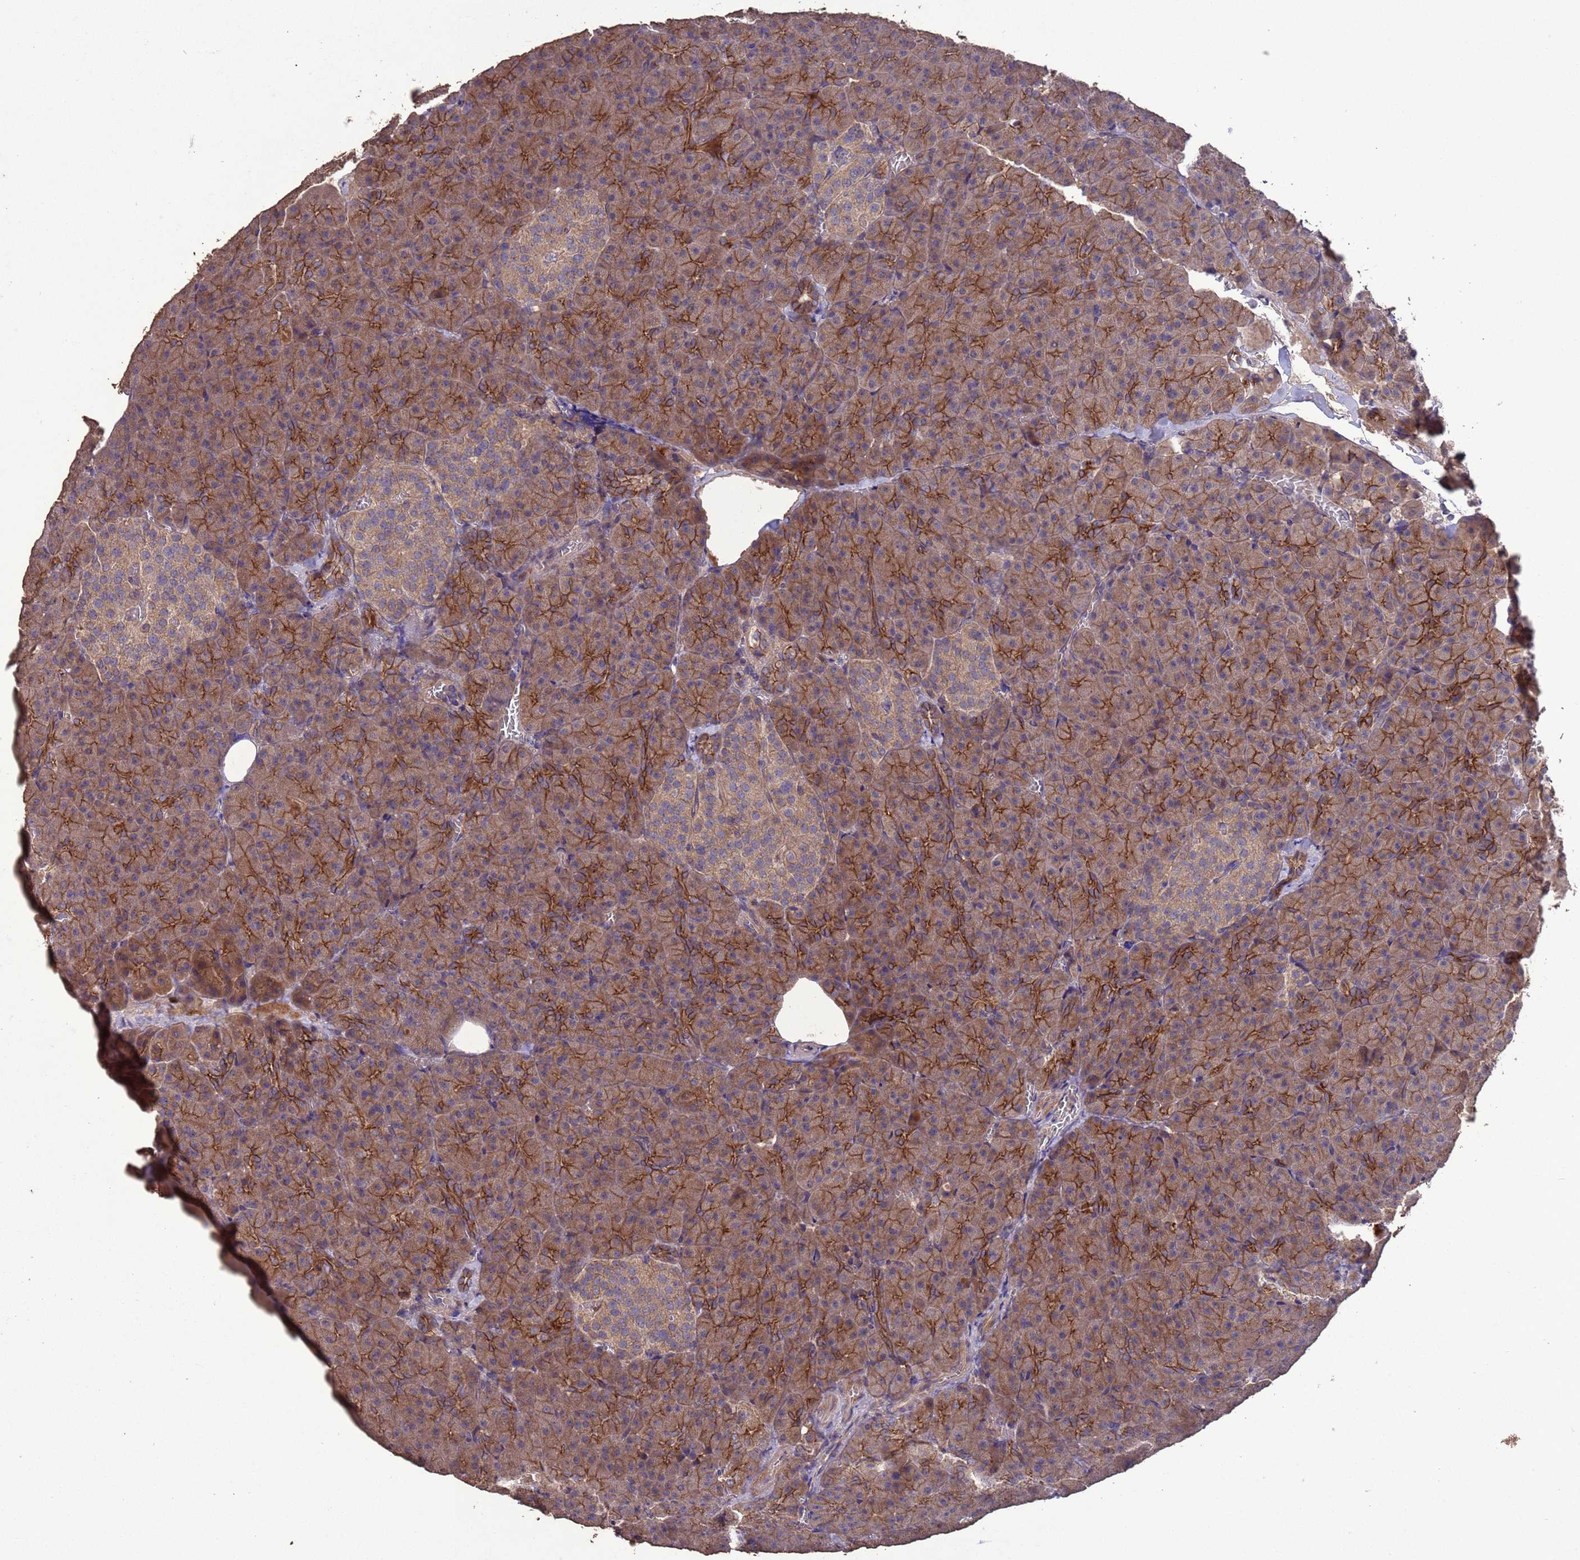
{"staining": {"intensity": "strong", "quantity": ">75%", "location": "cytoplasmic/membranous"}, "tissue": "pancreas", "cell_type": "Exocrine glandular cells", "image_type": "normal", "snomed": [{"axis": "morphology", "description": "Normal tissue, NOS"}, {"axis": "topography", "description": "Pancreas"}], "caption": "Protein staining of benign pancreas exhibits strong cytoplasmic/membranous positivity in approximately >75% of exocrine glandular cells.", "gene": "SLC9B2", "patient": {"sex": "female", "age": 74}}